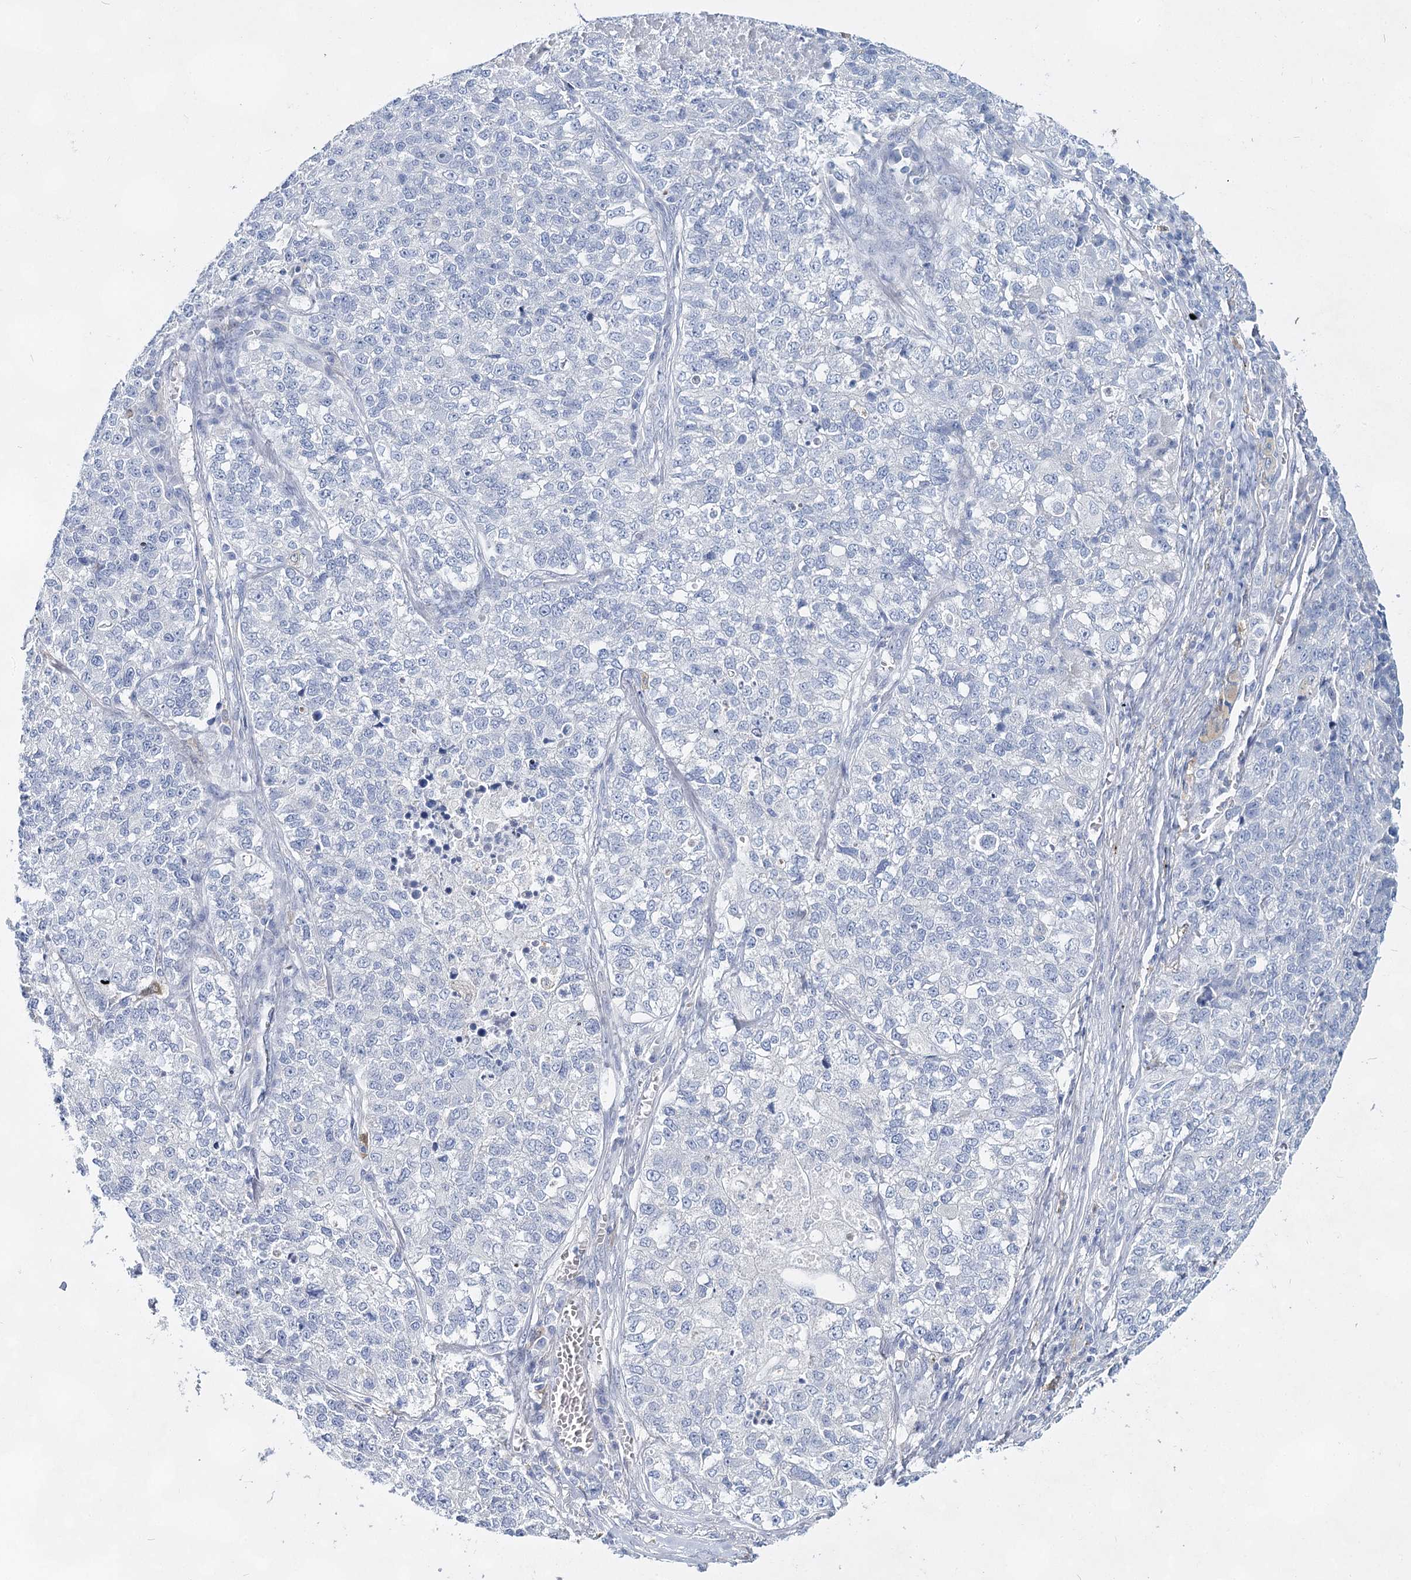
{"staining": {"intensity": "negative", "quantity": "none", "location": "none"}, "tissue": "lung cancer", "cell_type": "Tumor cells", "image_type": "cancer", "snomed": [{"axis": "morphology", "description": "Adenocarcinoma, NOS"}, {"axis": "topography", "description": "Lung"}], "caption": "This is an immunohistochemistry photomicrograph of lung cancer. There is no positivity in tumor cells.", "gene": "SLC17A2", "patient": {"sex": "male", "age": 49}}